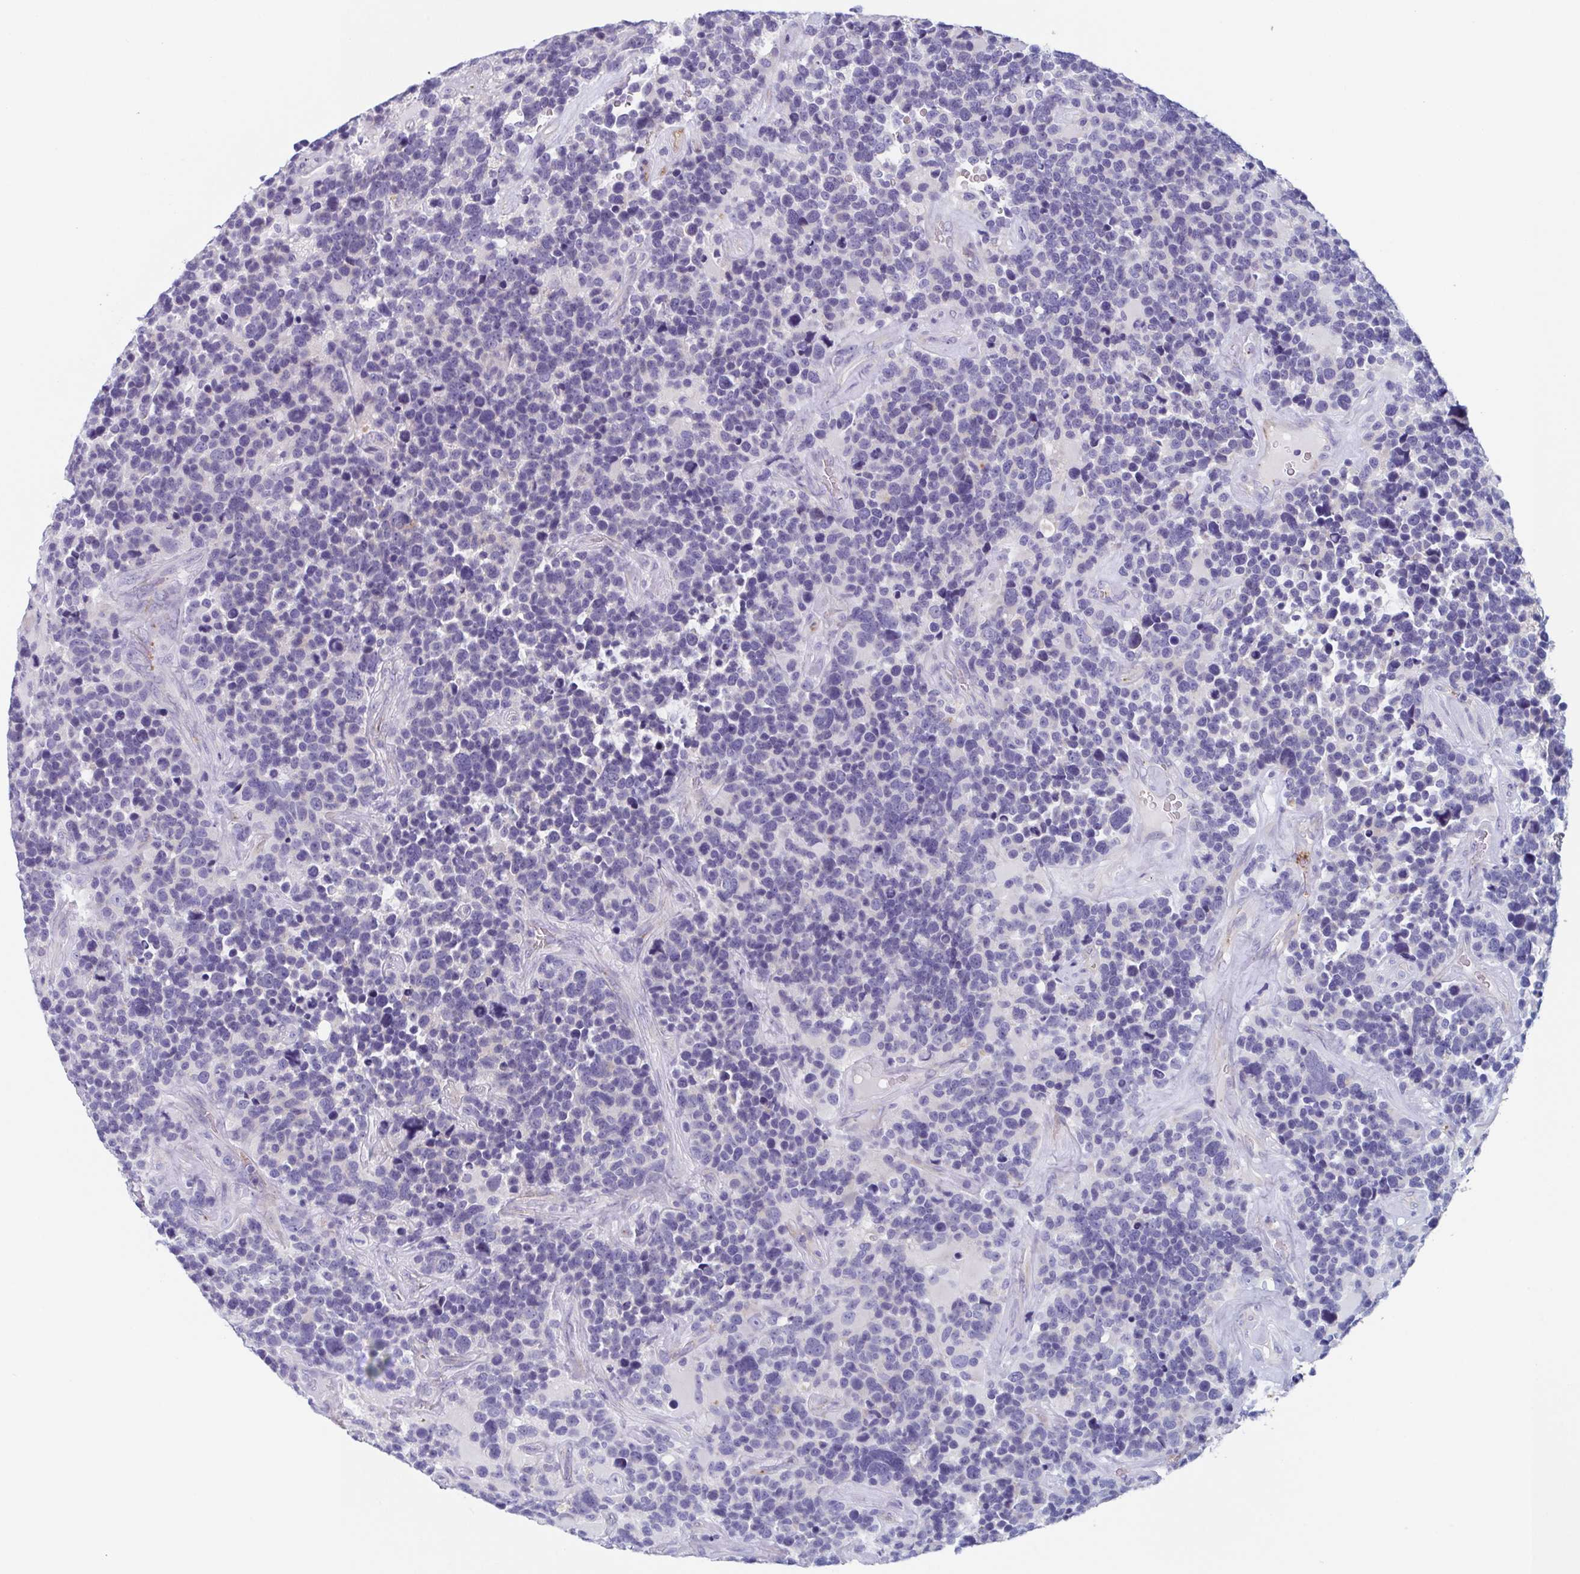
{"staining": {"intensity": "negative", "quantity": "none", "location": "none"}, "tissue": "glioma", "cell_type": "Tumor cells", "image_type": "cancer", "snomed": [{"axis": "morphology", "description": "Glioma, malignant, High grade"}, {"axis": "topography", "description": "Brain"}], "caption": "Immunohistochemical staining of malignant high-grade glioma displays no significant positivity in tumor cells. (DAB (3,3'-diaminobenzidine) immunohistochemistry with hematoxylin counter stain).", "gene": "LYRM2", "patient": {"sex": "male", "age": 33}}